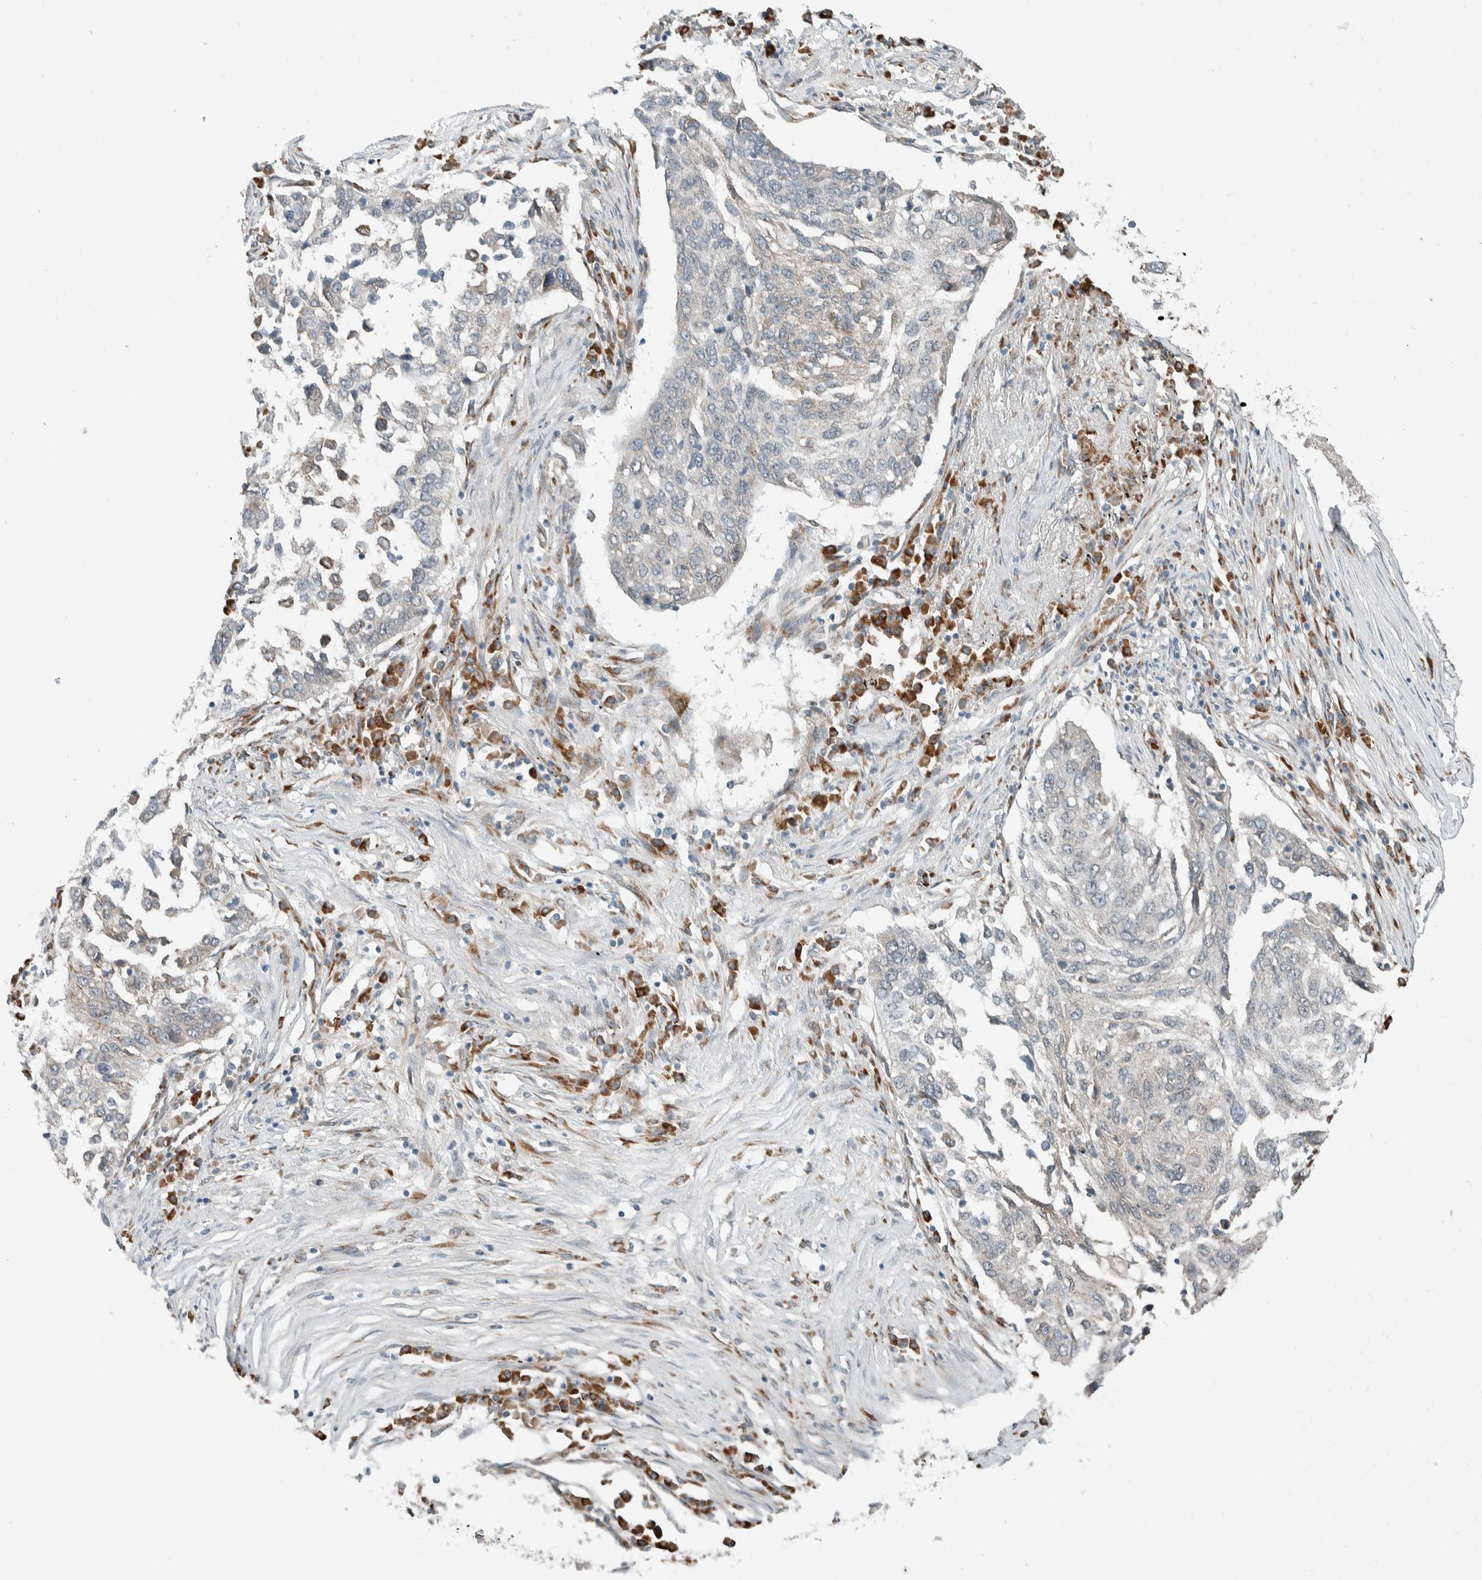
{"staining": {"intensity": "negative", "quantity": "none", "location": "none"}, "tissue": "lung cancer", "cell_type": "Tumor cells", "image_type": "cancer", "snomed": [{"axis": "morphology", "description": "Squamous cell carcinoma, NOS"}, {"axis": "topography", "description": "Lung"}], "caption": "Immunohistochemistry of human lung cancer (squamous cell carcinoma) reveals no expression in tumor cells. (DAB immunohistochemistry, high magnification).", "gene": "CTBP2", "patient": {"sex": "female", "age": 63}}